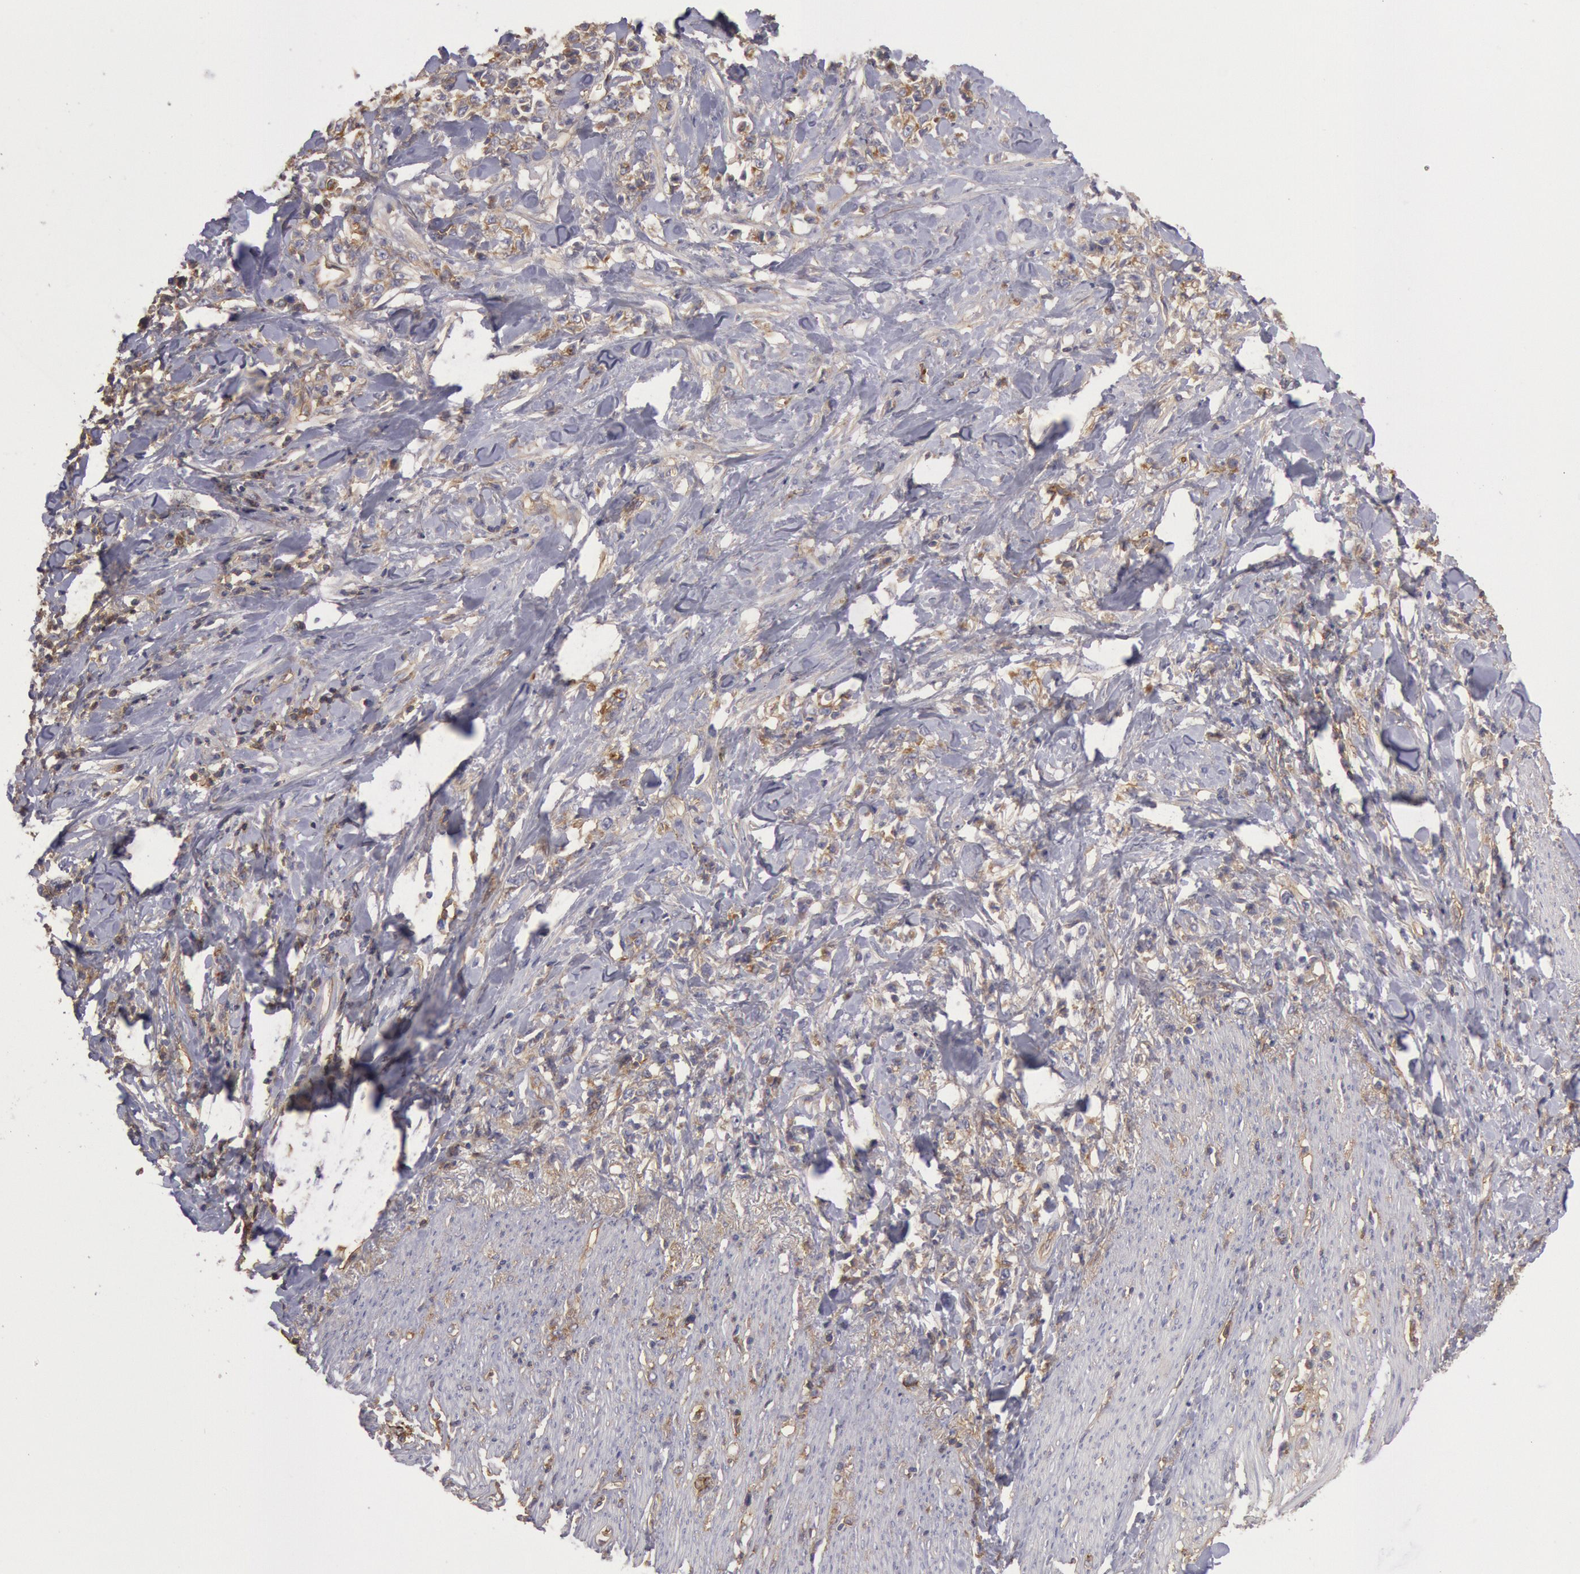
{"staining": {"intensity": "weak", "quantity": "25%-75%", "location": "cytoplasmic/membranous"}, "tissue": "stomach cancer", "cell_type": "Tumor cells", "image_type": "cancer", "snomed": [{"axis": "morphology", "description": "Adenocarcinoma, NOS"}, {"axis": "topography", "description": "Stomach, lower"}], "caption": "A low amount of weak cytoplasmic/membranous positivity is seen in about 25%-75% of tumor cells in stomach adenocarcinoma tissue.", "gene": "SNAP23", "patient": {"sex": "male", "age": 88}}